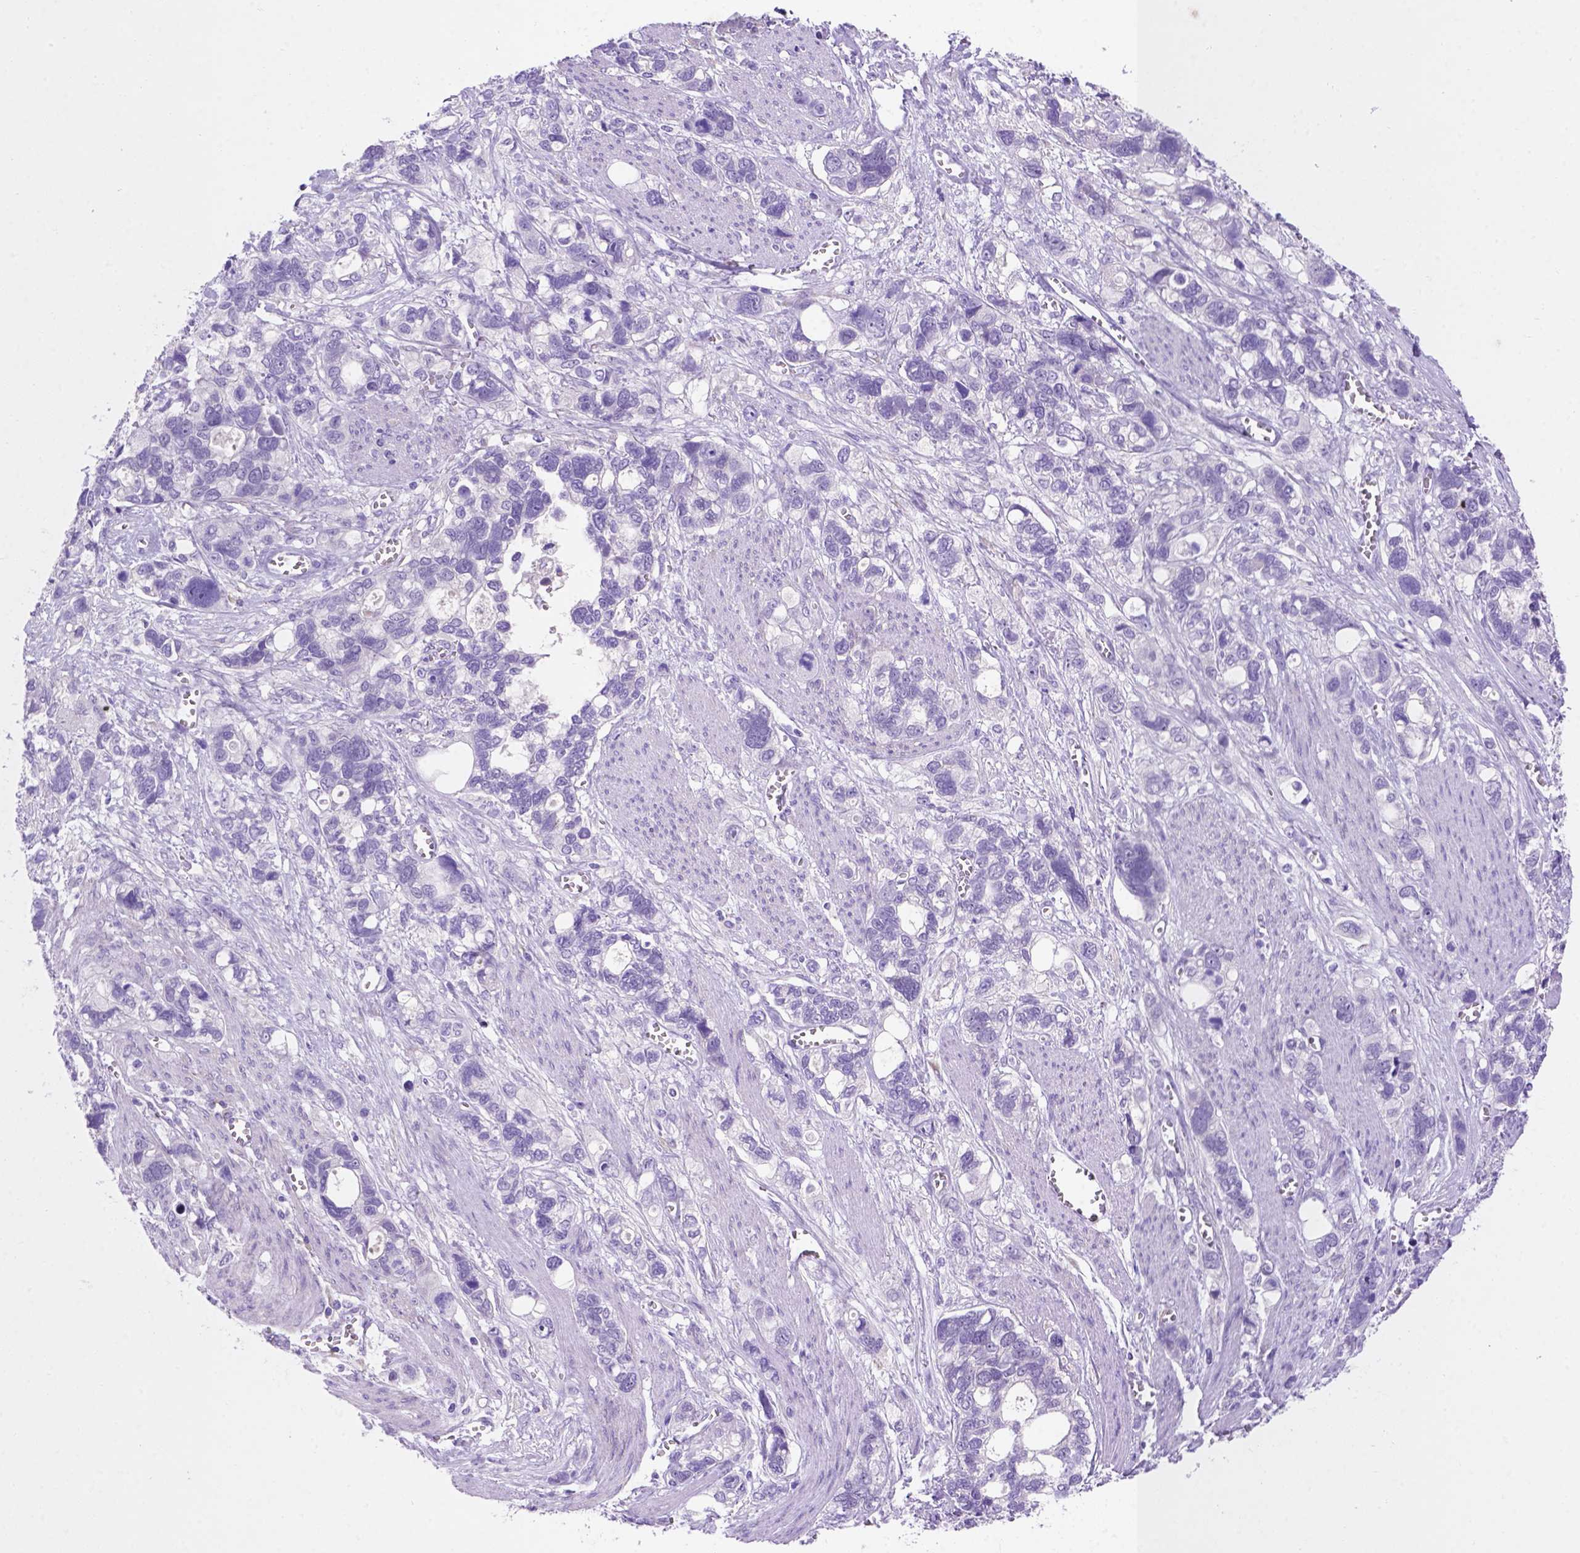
{"staining": {"intensity": "negative", "quantity": "none", "location": "none"}, "tissue": "stomach cancer", "cell_type": "Tumor cells", "image_type": "cancer", "snomed": [{"axis": "morphology", "description": "Adenocarcinoma, NOS"}, {"axis": "topography", "description": "Stomach, upper"}], "caption": "DAB (3,3'-diaminobenzidine) immunohistochemical staining of human stomach cancer (adenocarcinoma) reveals no significant staining in tumor cells.", "gene": "FAM81B", "patient": {"sex": "female", "age": 81}}